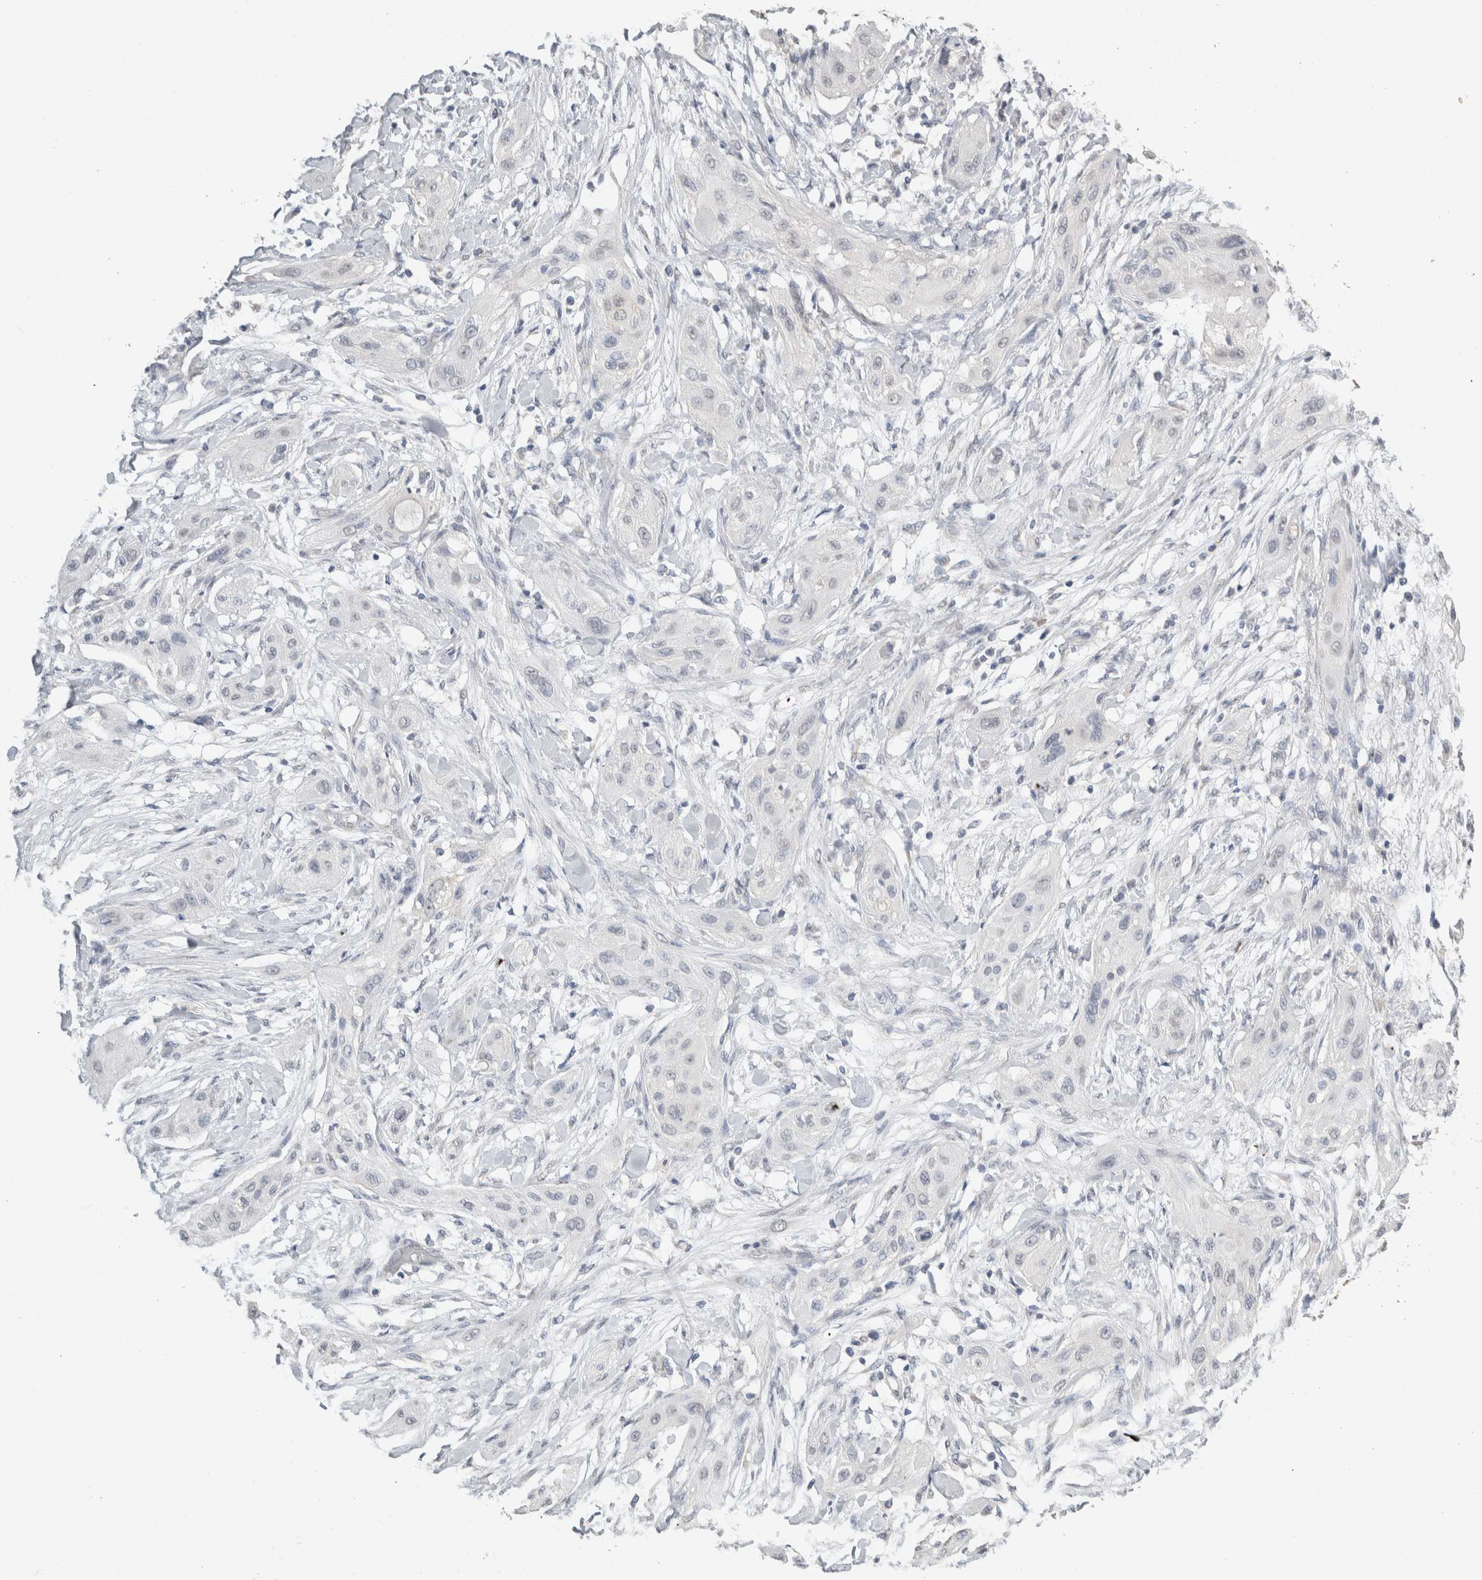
{"staining": {"intensity": "negative", "quantity": "none", "location": "none"}, "tissue": "lung cancer", "cell_type": "Tumor cells", "image_type": "cancer", "snomed": [{"axis": "morphology", "description": "Squamous cell carcinoma, NOS"}, {"axis": "topography", "description": "Lung"}], "caption": "Immunohistochemistry (IHC) of squamous cell carcinoma (lung) displays no positivity in tumor cells.", "gene": "NAALADL2", "patient": {"sex": "female", "age": 47}}